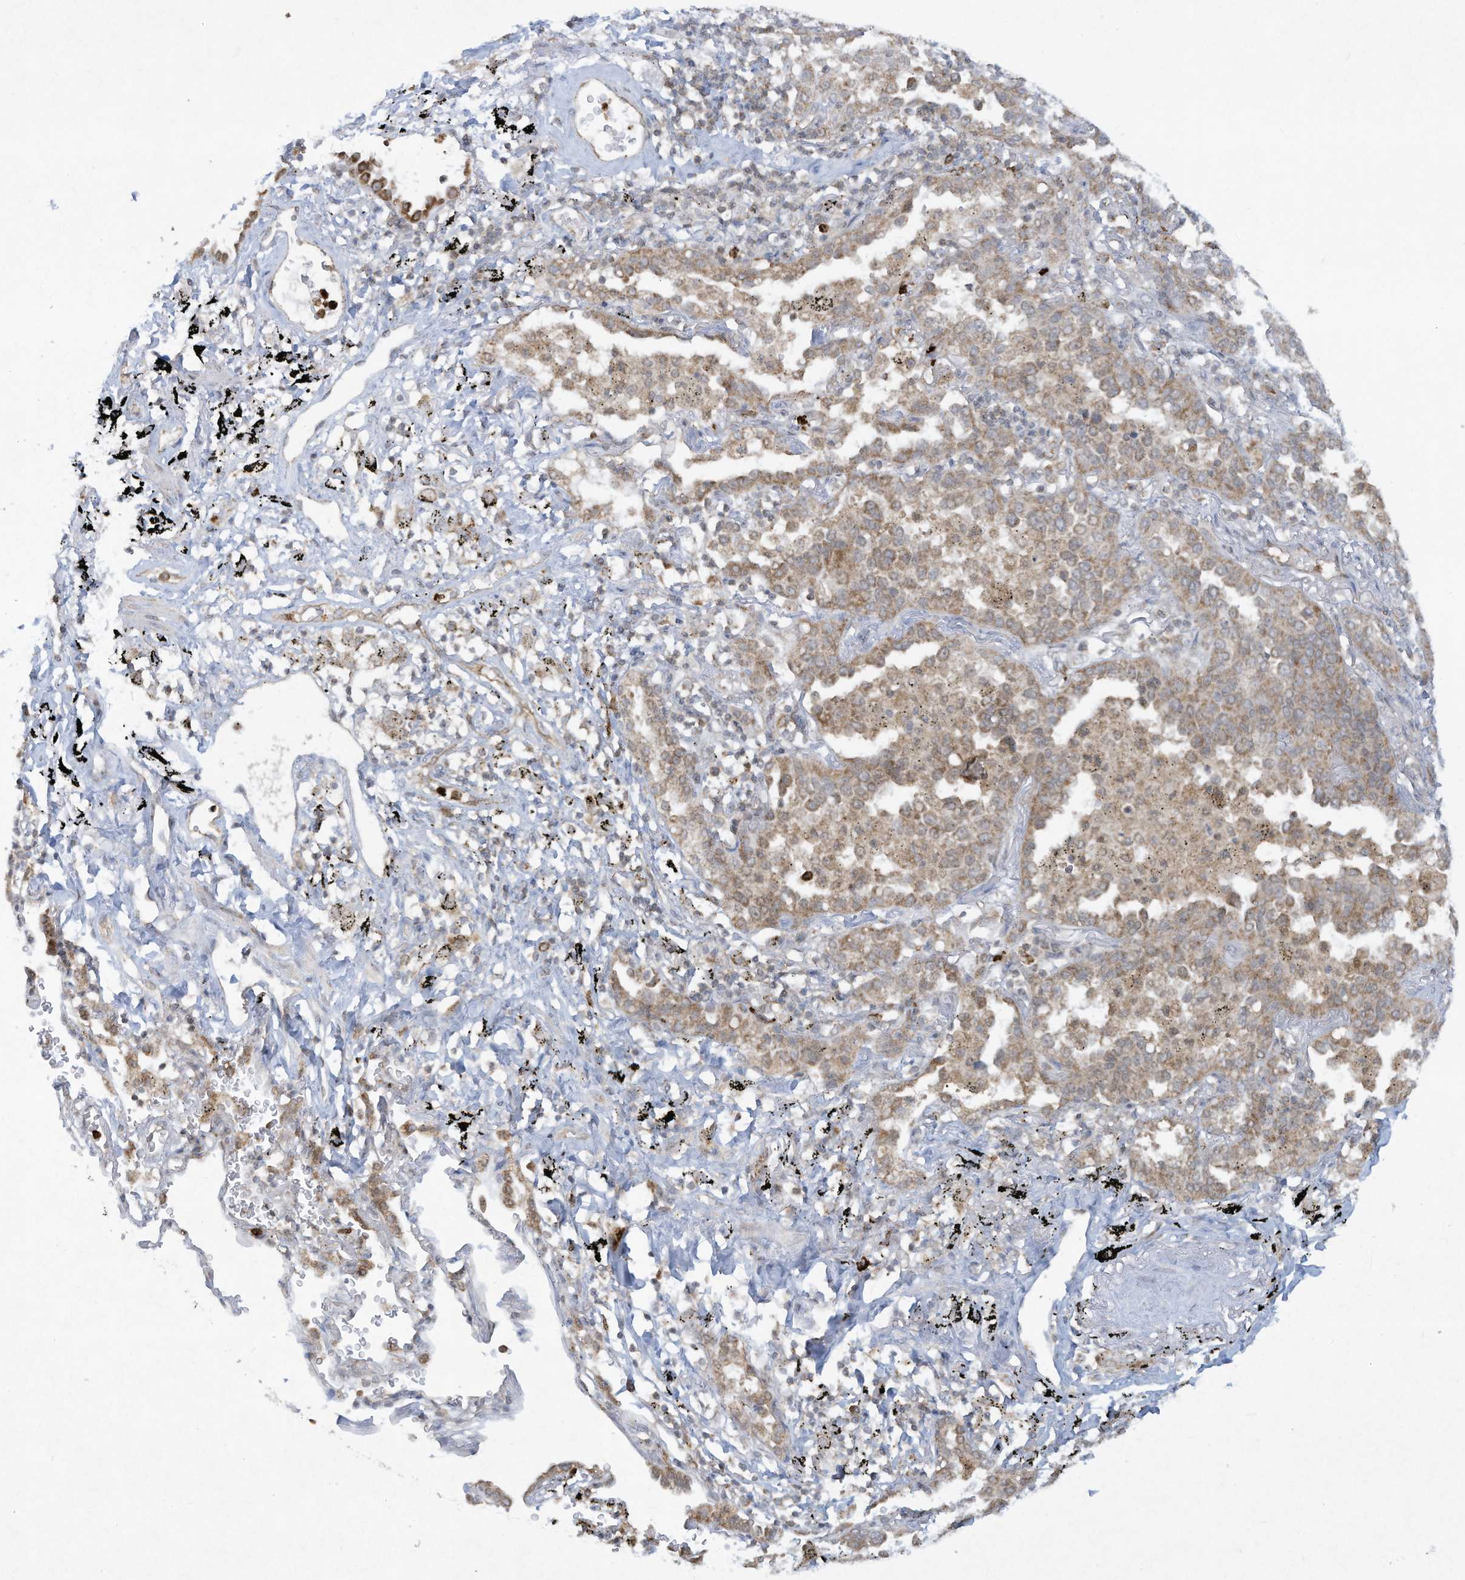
{"staining": {"intensity": "moderate", "quantity": ">75%", "location": "cytoplasmic/membranous"}, "tissue": "lung cancer", "cell_type": "Tumor cells", "image_type": "cancer", "snomed": [{"axis": "morphology", "description": "Normal tissue, NOS"}, {"axis": "morphology", "description": "Adenocarcinoma, NOS"}, {"axis": "topography", "description": "Lung"}], "caption": "Lung cancer stained with a protein marker demonstrates moderate staining in tumor cells.", "gene": "CHRNA4", "patient": {"sex": "male", "age": 59}}